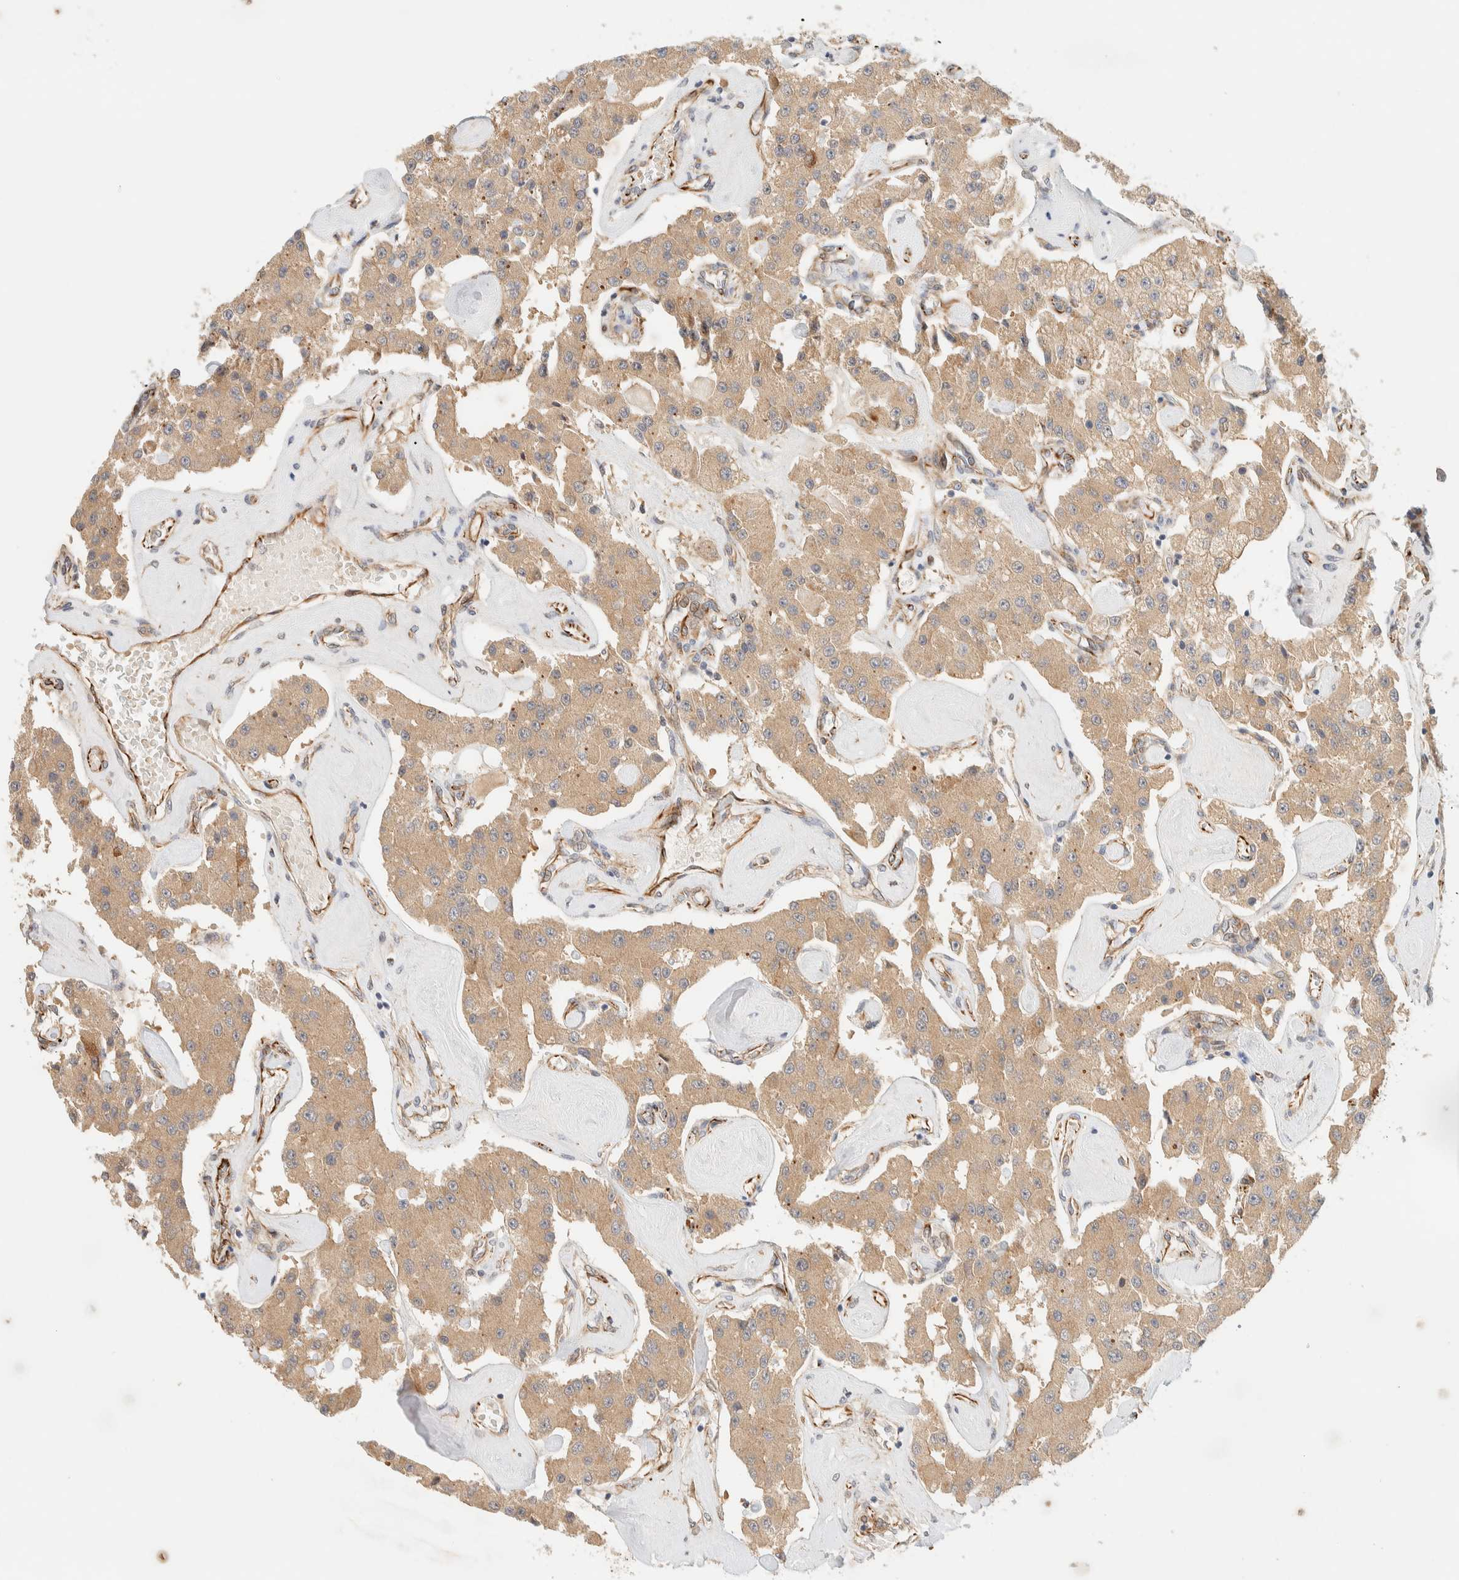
{"staining": {"intensity": "weak", "quantity": ">75%", "location": "cytoplasmic/membranous"}, "tissue": "carcinoid", "cell_type": "Tumor cells", "image_type": "cancer", "snomed": [{"axis": "morphology", "description": "Carcinoid, malignant, NOS"}, {"axis": "topography", "description": "Pancreas"}], "caption": "Carcinoid (malignant) tissue reveals weak cytoplasmic/membranous staining in approximately >75% of tumor cells, visualized by immunohistochemistry.", "gene": "FAT1", "patient": {"sex": "male", "age": 41}}